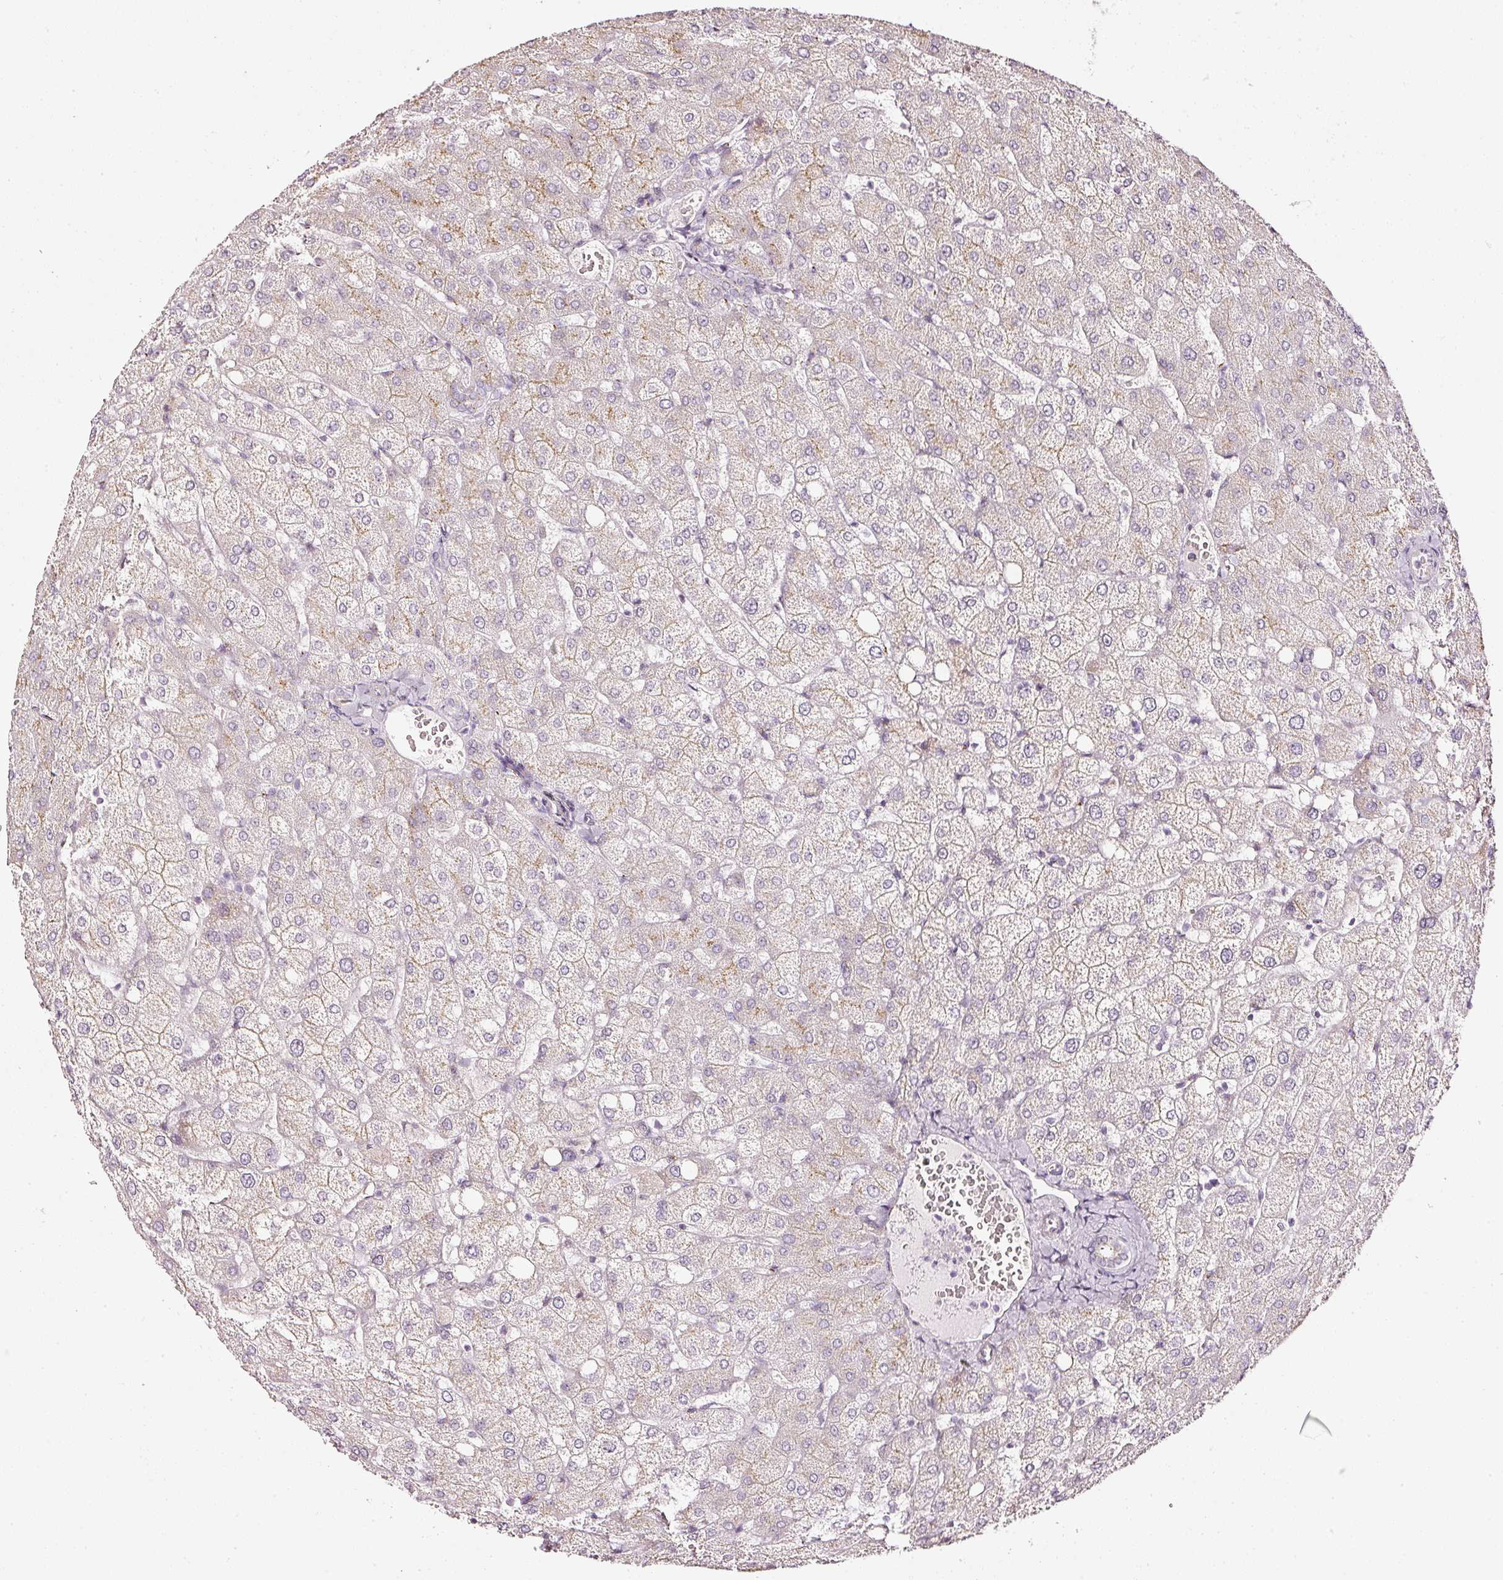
{"staining": {"intensity": "negative", "quantity": "none", "location": "none"}, "tissue": "liver", "cell_type": "Cholangiocytes", "image_type": "normal", "snomed": [{"axis": "morphology", "description": "Normal tissue, NOS"}, {"axis": "topography", "description": "Liver"}], "caption": "This photomicrograph is of normal liver stained with IHC to label a protein in brown with the nuclei are counter-stained blue. There is no staining in cholangiocytes. (Immunohistochemistry, brightfield microscopy, high magnification).", "gene": "SDF4", "patient": {"sex": "female", "age": 54}}